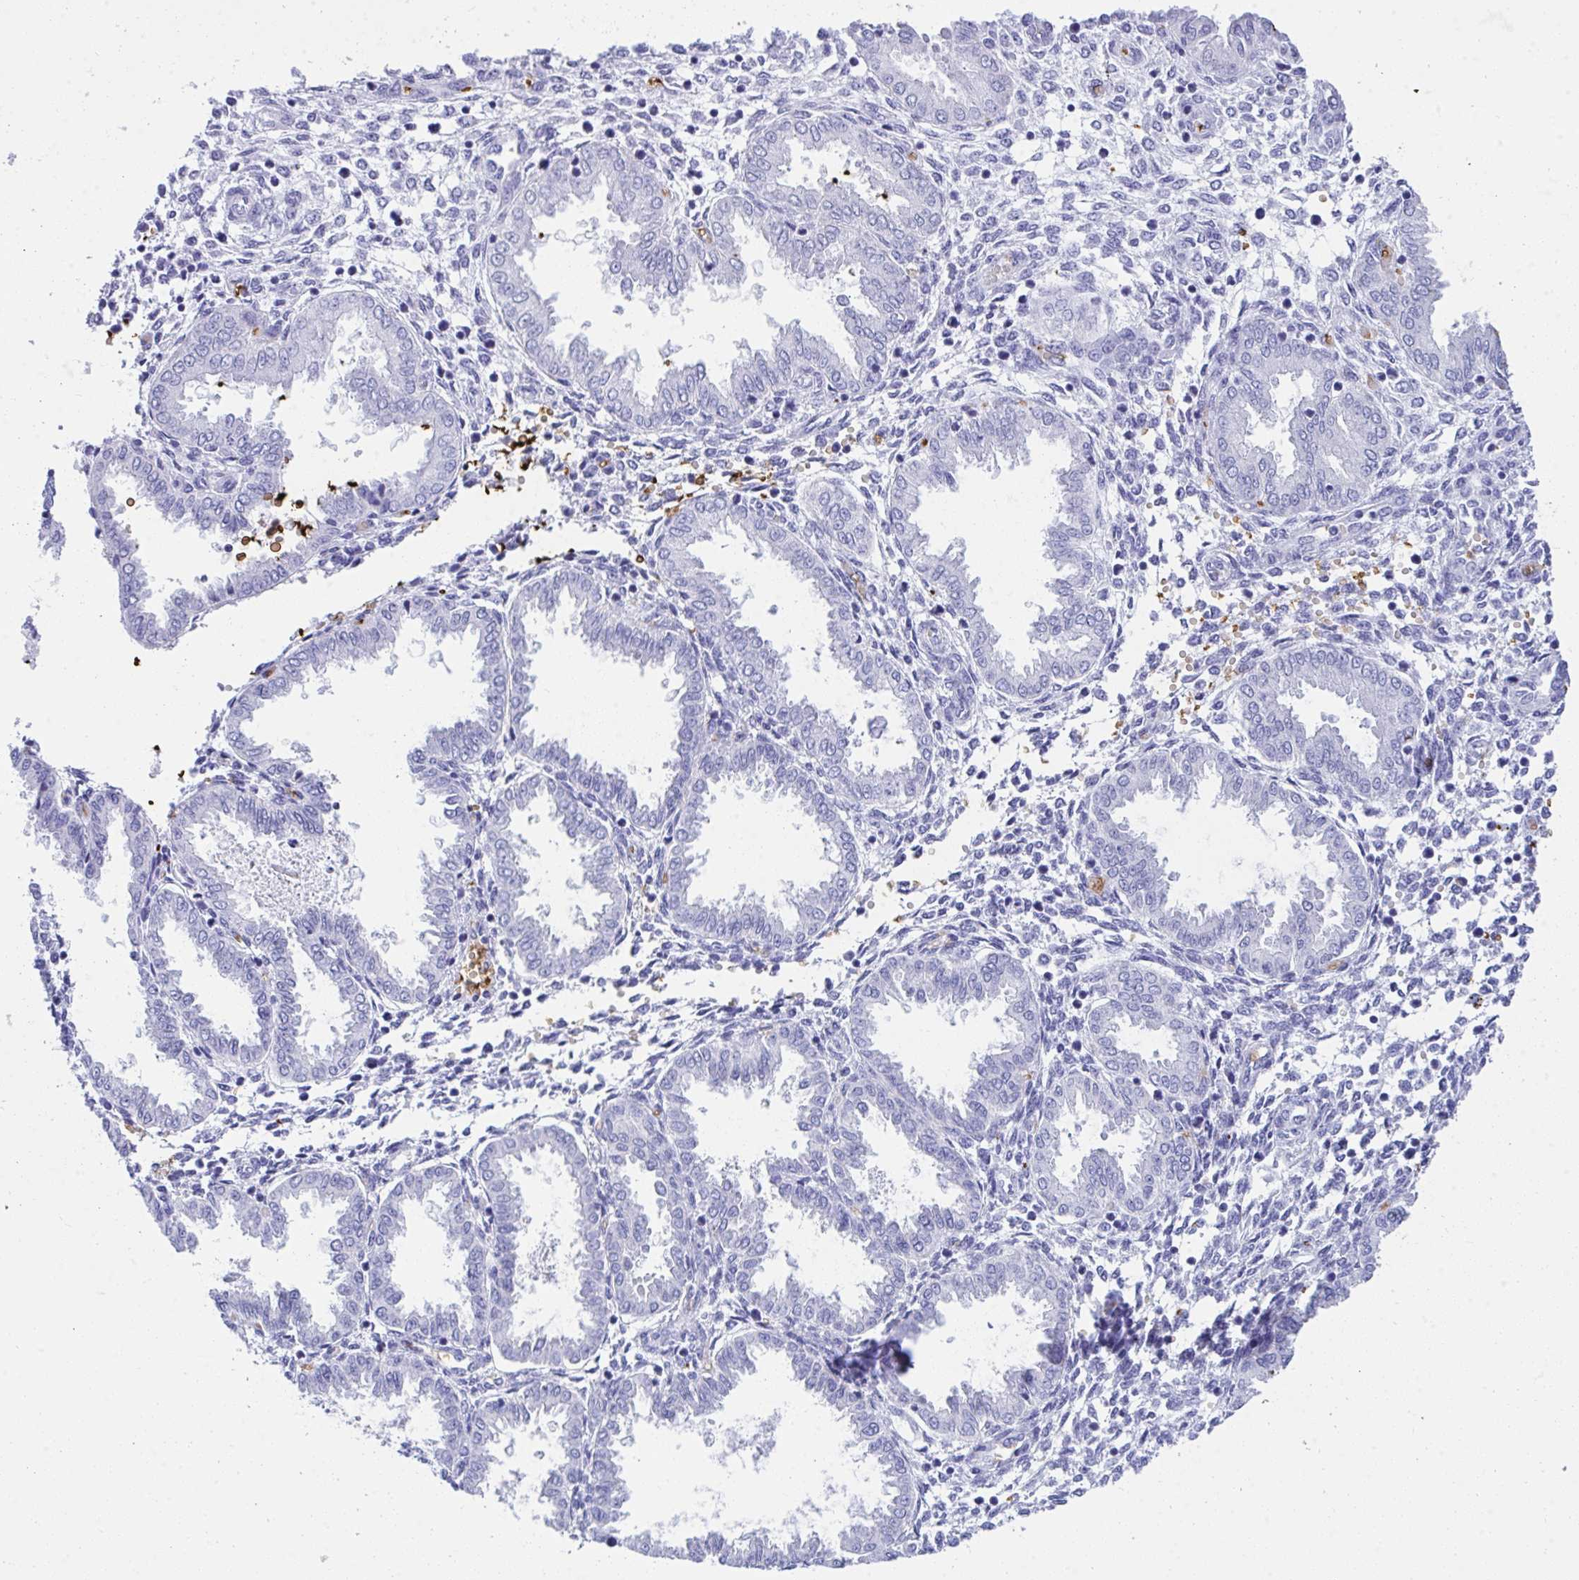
{"staining": {"intensity": "negative", "quantity": "none", "location": "none"}, "tissue": "endometrium", "cell_type": "Cells in endometrial stroma", "image_type": "normal", "snomed": [{"axis": "morphology", "description": "Normal tissue, NOS"}, {"axis": "topography", "description": "Endometrium"}], "caption": "An immunohistochemistry micrograph of normal endometrium is shown. There is no staining in cells in endometrial stroma of endometrium. (DAB immunohistochemistry (IHC), high magnification).", "gene": "ANK1", "patient": {"sex": "female", "age": 33}}